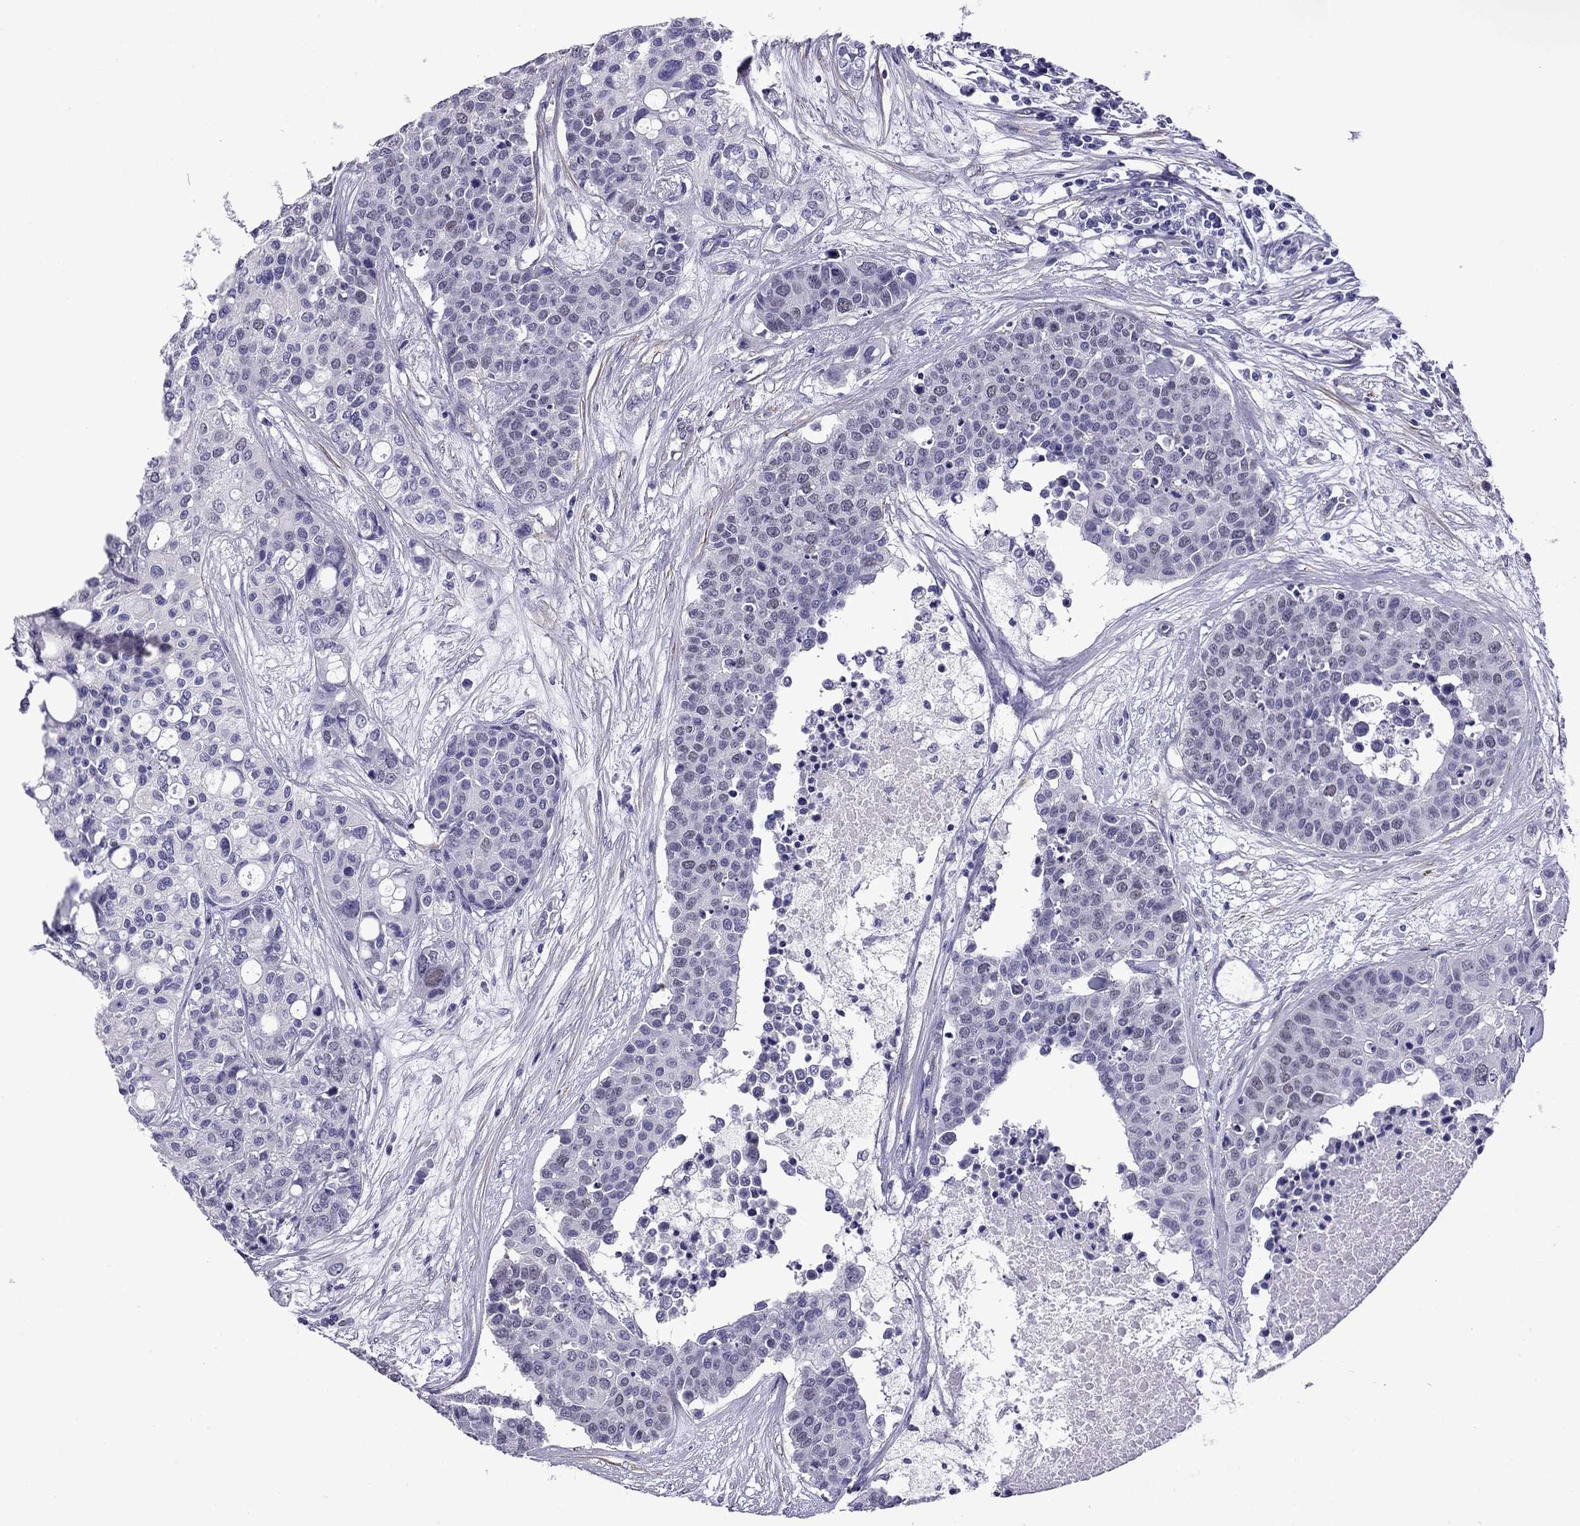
{"staining": {"intensity": "negative", "quantity": "none", "location": "none"}, "tissue": "carcinoid", "cell_type": "Tumor cells", "image_type": "cancer", "snomed": [{"axis": "morphology", "description": "Carcinoid, malignant, NOS"}, {"axis": "topography", "description": "Colon"}], "caption": "Immunohistochemistry (IHC) of human malignant carcinoid demonstrates no expression in tumor cells.", "gene": "CHRNA5", "patient": {"sex": "male", "age": 81}}